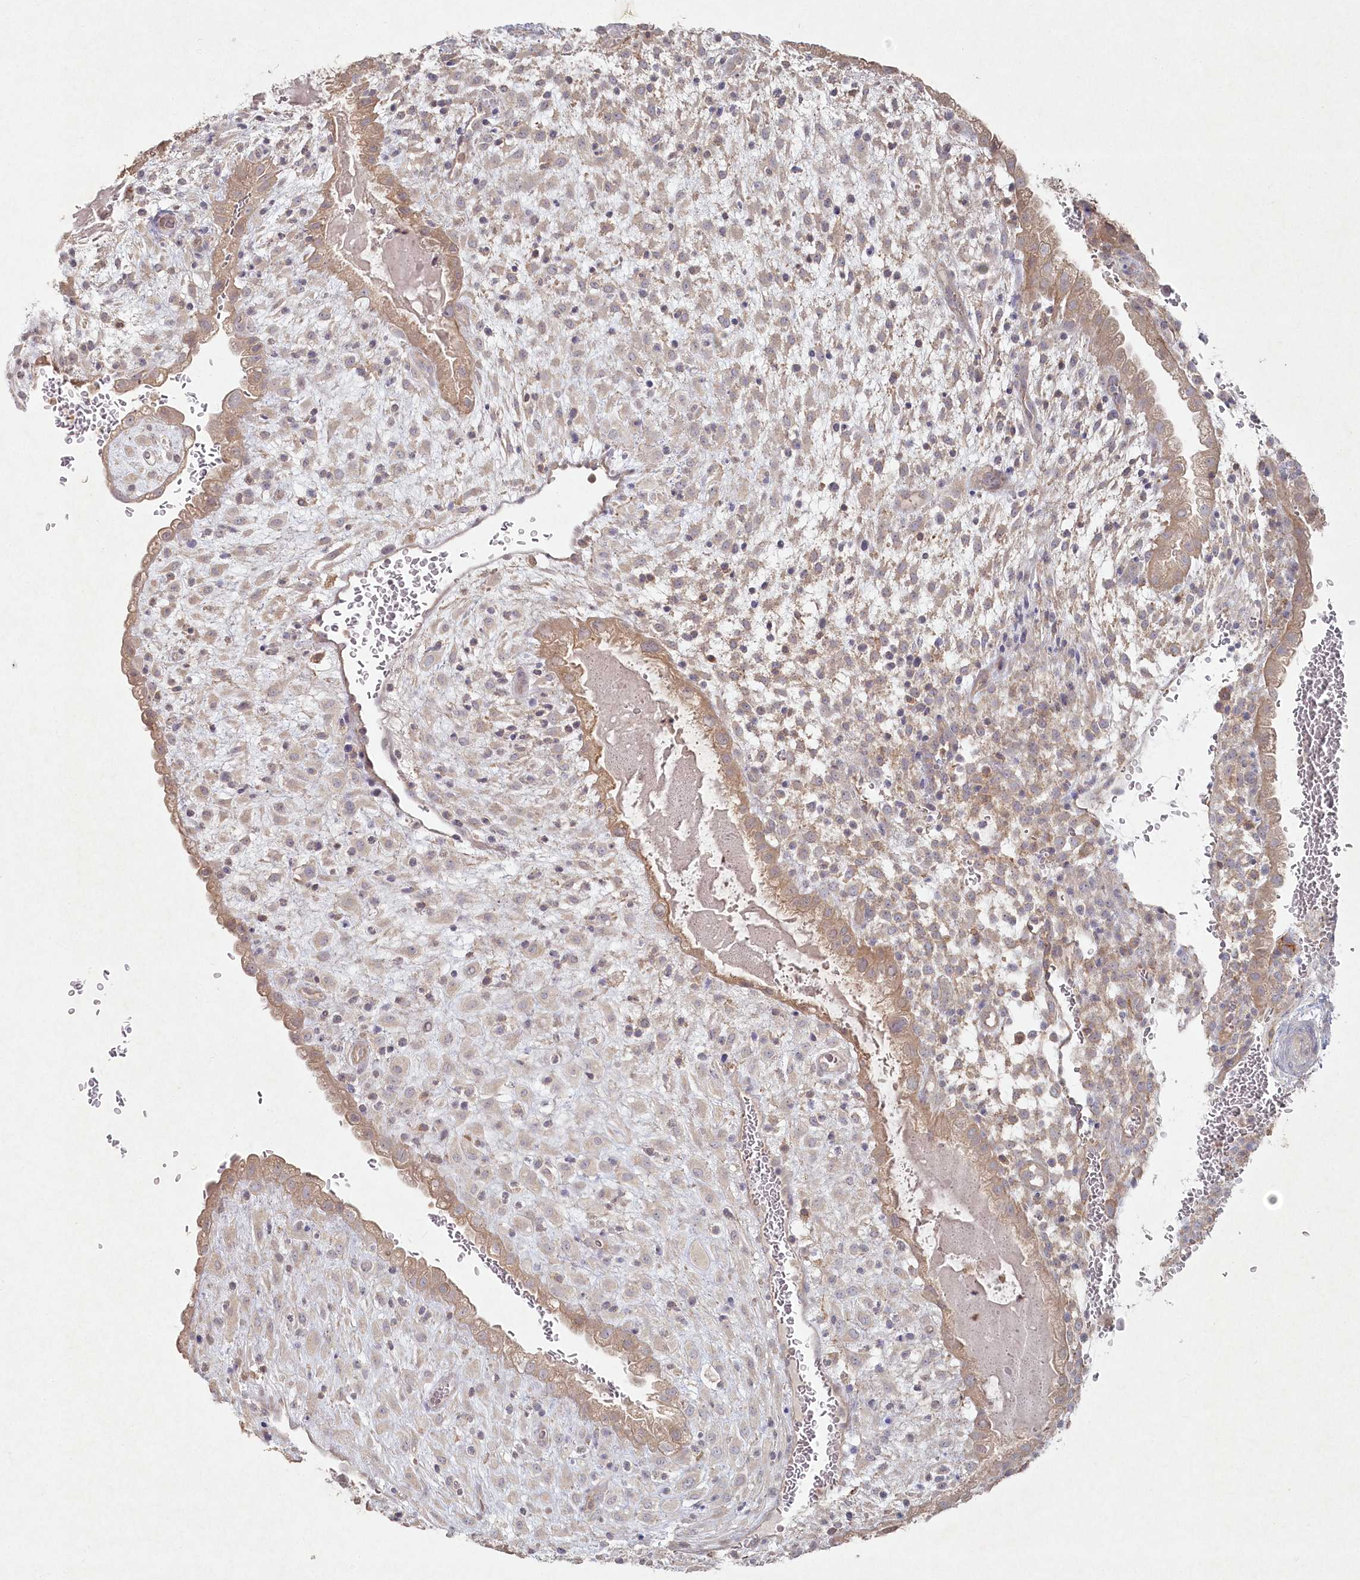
{"staining": {"intensity": "weak", "quantity": "25%-75%", "location": "cytoplasmic/membranous"}, "tissue": "placenta", "cell_type": "Decidual cells", "image_type": "normal", "snomed": [{"axis": "morphology", "description": "Normal tissue, NOS"}, {"axis": "topography", "description": "Placenta"}], "caption": "Immunohistochemical staining of unremarkable placenta displays low levels of weak cytoplasmic/membranous expression in about 25%-75% of decidual cells.", "gene": "TGFBRAP1", "patient": {"sex": "female", "age": 35}}